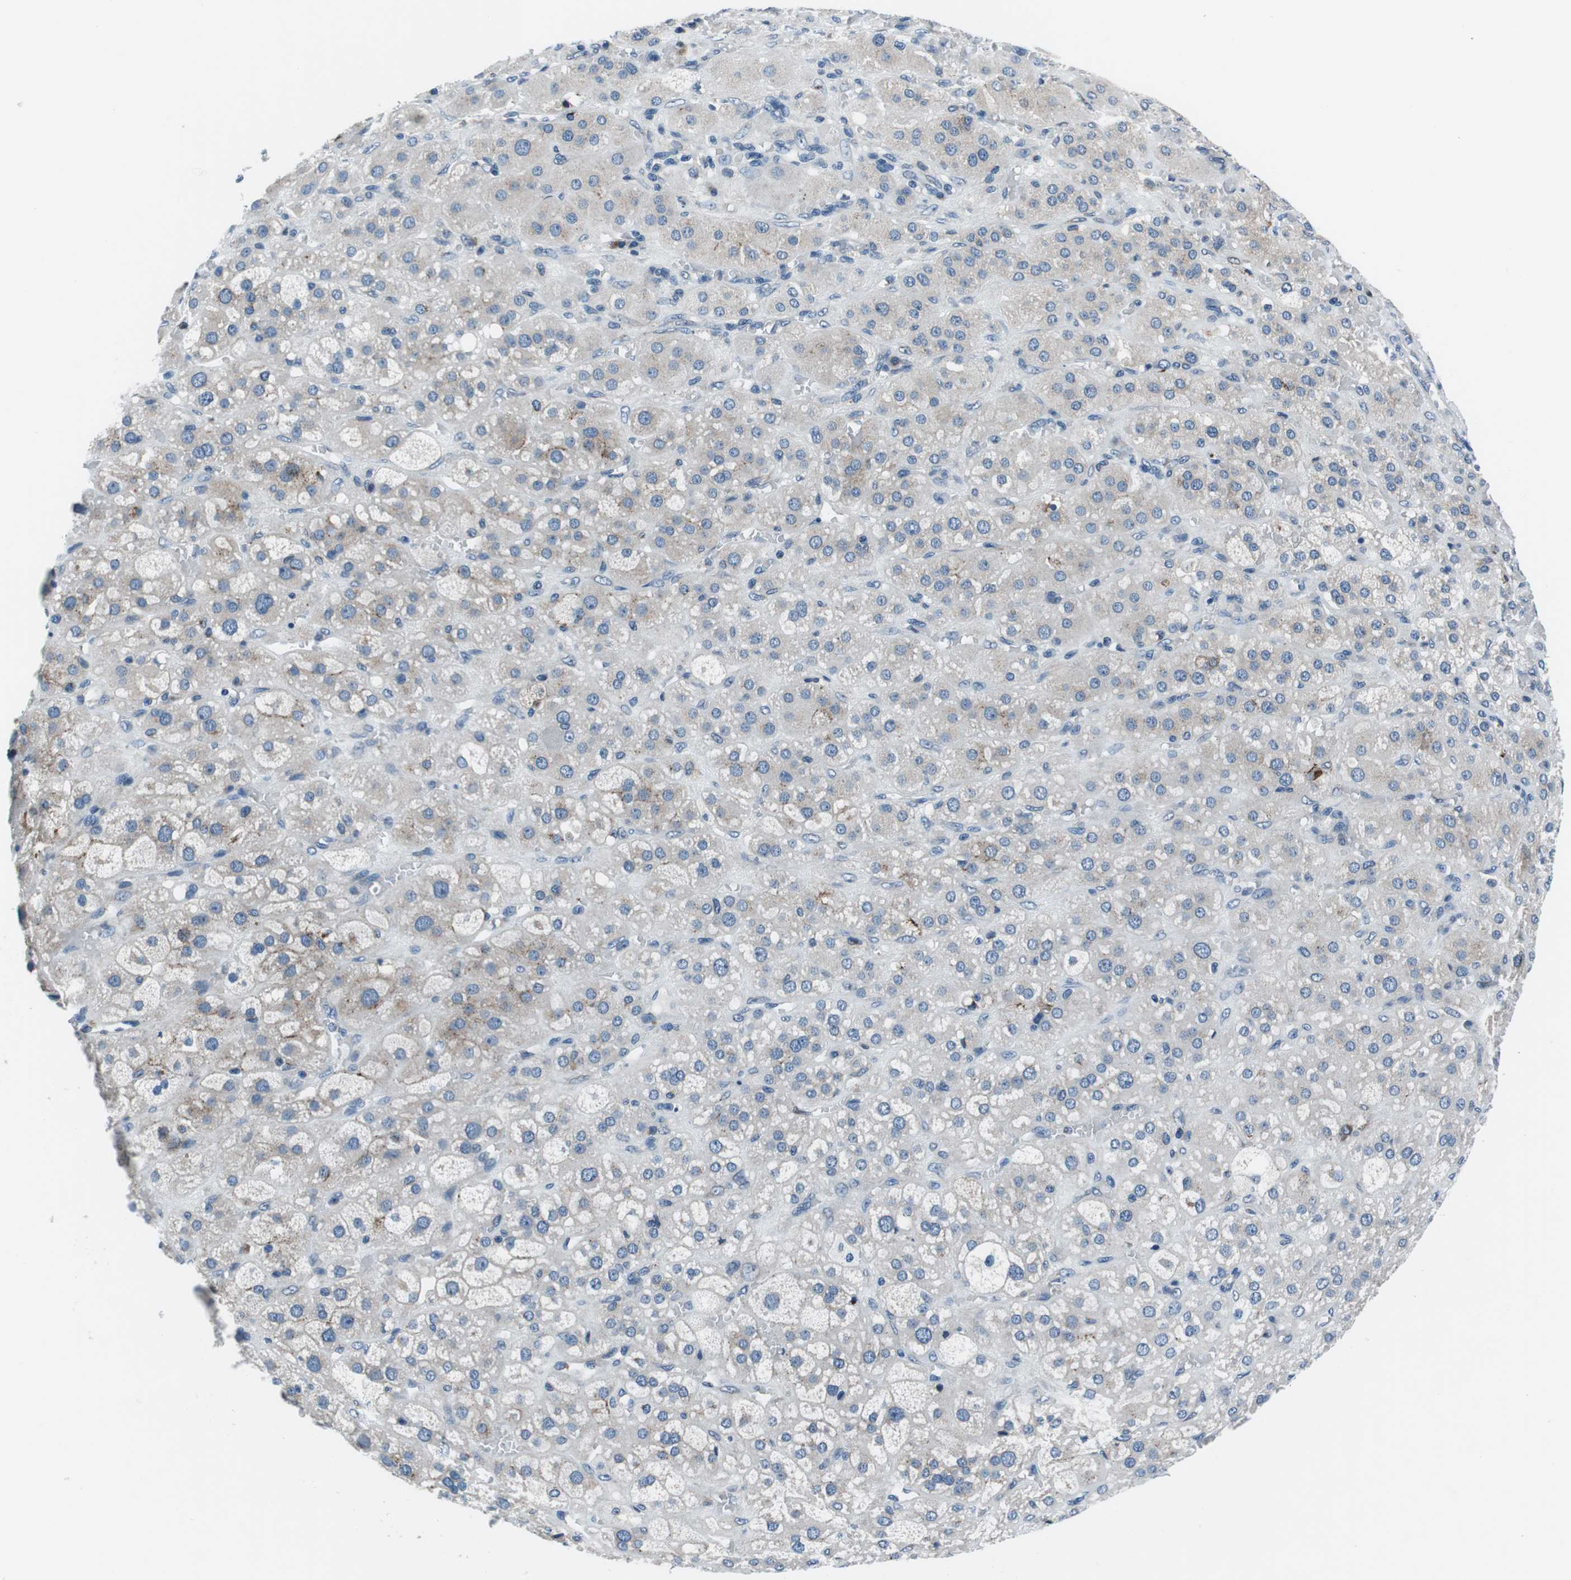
{"staining": {"intensity": "moderate", "quantity": "<25%", "location": "cytoplasmic/membranous"}, "tissue": "adrenal gland", "cell_type": "Glandular cells", "image_type": "normal", "snomed": [{"axis": "morphology", "description": "Normal tissue, NOS"}, {"axis": "topography", "description": "Adrenal gland"}], "caption": "Glandular cells exhibit moderate cytoplasmic/membranous expression in about <25% of cells in benign adrenal gland.", "gene": "NUCB2", "patient": {"sex": "female", "age": 47}}